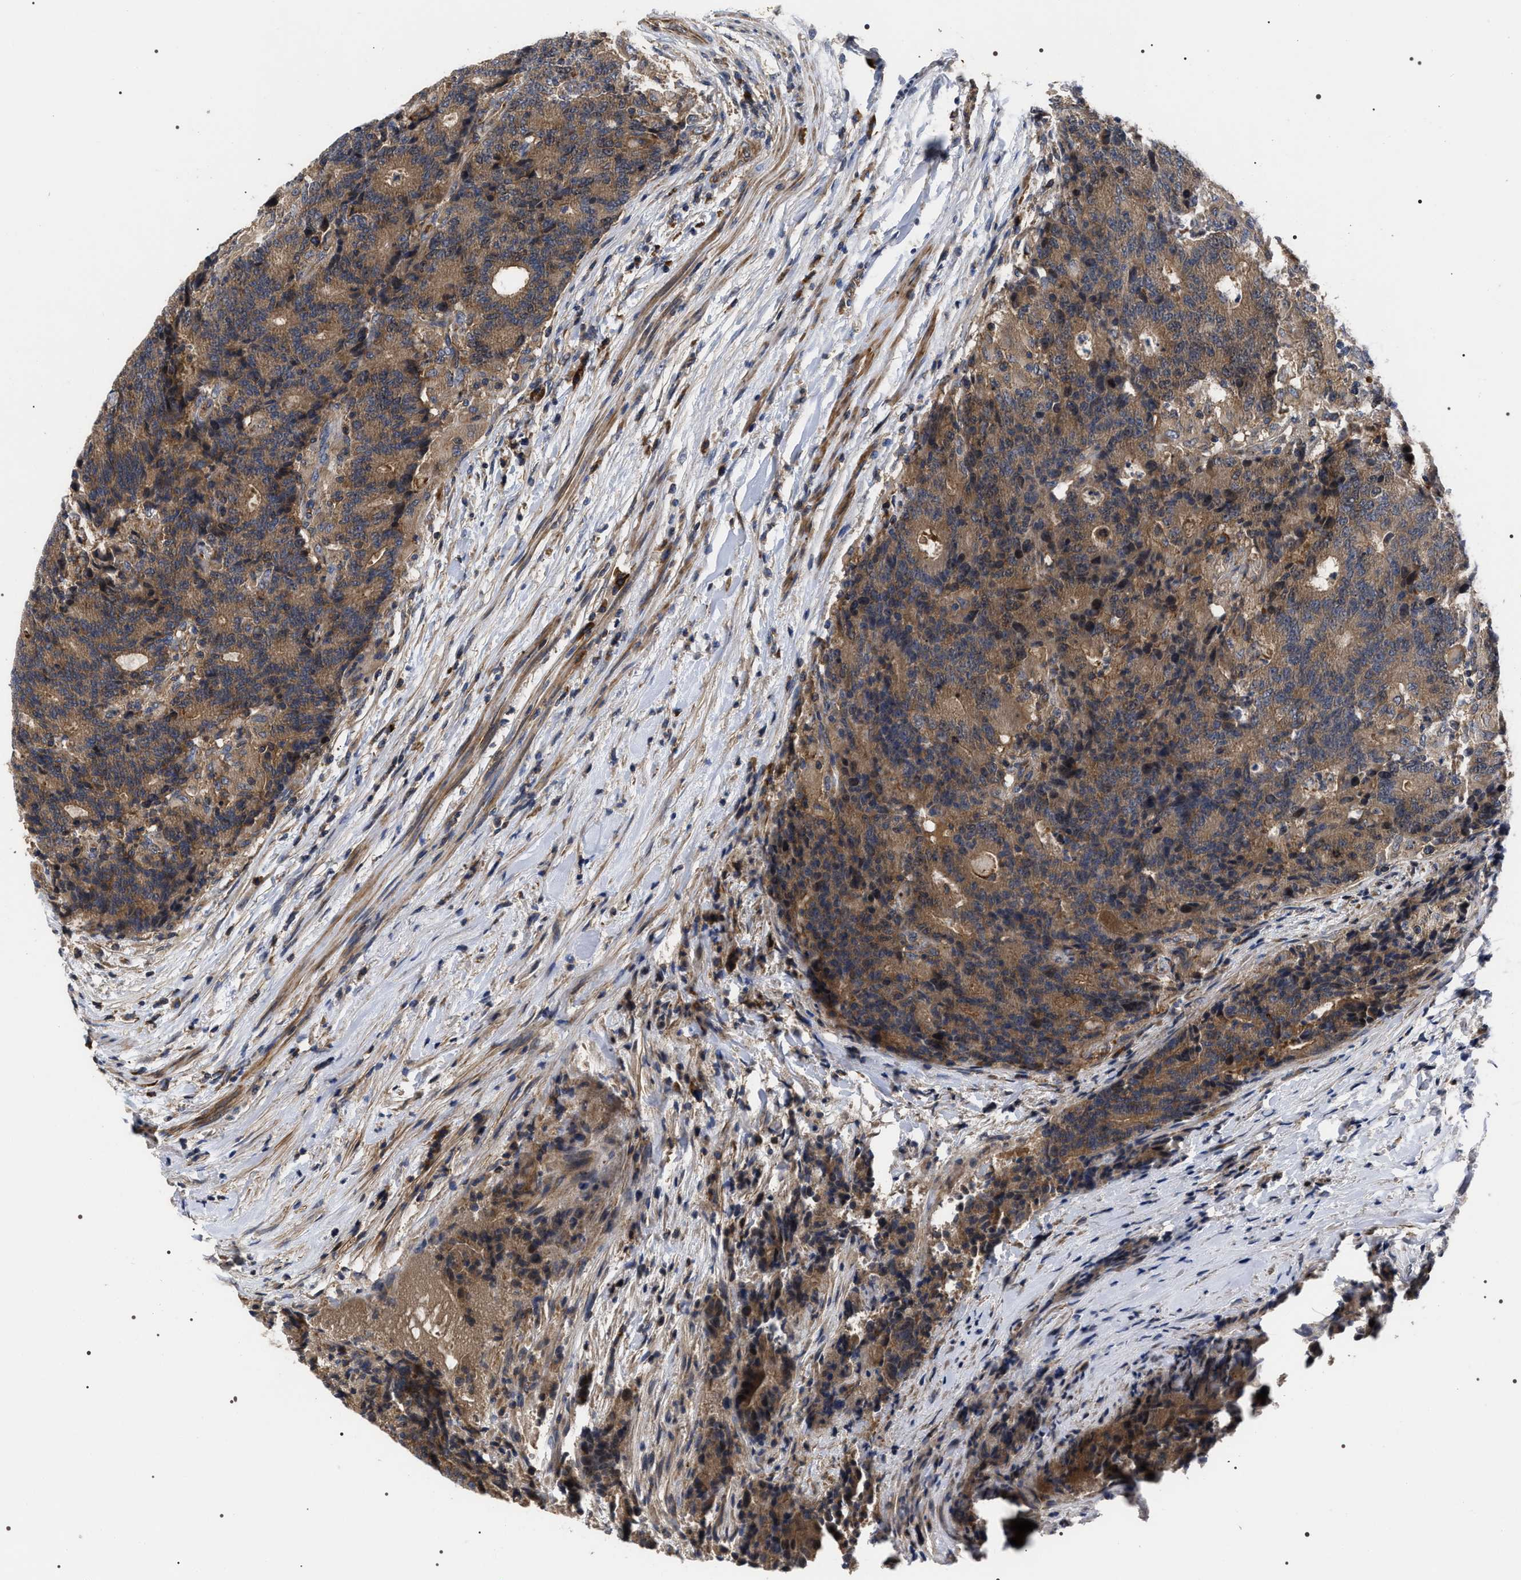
{"staining": {"intensity": "moderate", "quantity": ">75%", "location": "cytoplasmic/membranous"}, "tissue": "colorectal cancer", "cell_type": "Tumor cells", "image_type": "cancer", "snomed": [{"axis": "morphology", "description": "Normal tissue, NOS"}, {"axis": "morphology", "description": "Adenocarcinoma, NOS"}, {"axis": "topography", "description": "Colon"}], "caption": "Approximately >75% of tumor cells in colorectal adenocarcinoma display moderate cytoplasmic/membranous protein expression as visualized by brown immunohistochemical staining.", "gene": "MIS18A", "patient": {"sex": "female", "age": 75}}